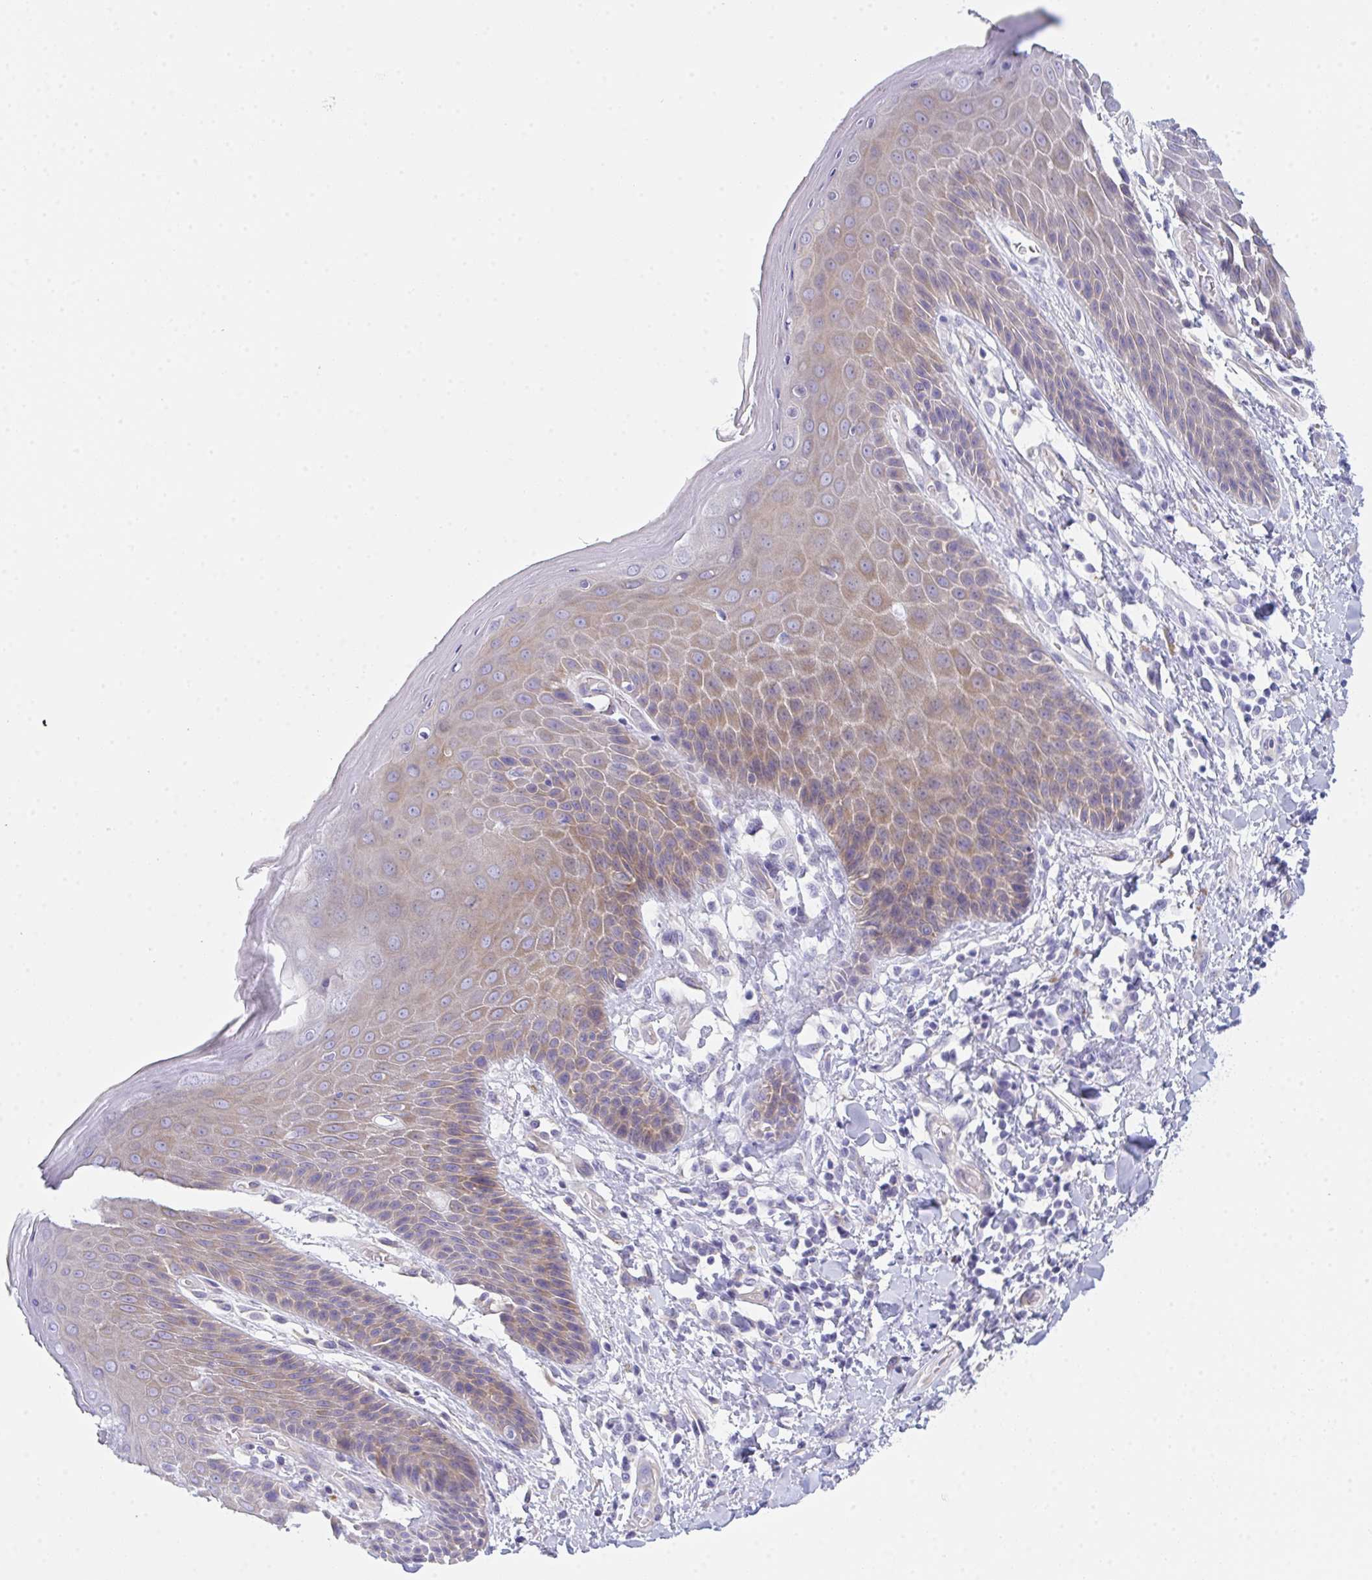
{"staining": {"intensity": "moderate", "quantity": "25%-75%", "location": "cytoplasmic/membranous"}, "tissue": "skin", "cell_type": "Epidermal cells", "image_type": "normal", "snomed": [{"axis": "morphology", "description": "Normal tissue, NOS"}, {"axis": "topography", "description": "Anal"}, {"axis": "topography", "description": "Peripheral nerve tissue"}], "caption": "Unremarkable skin demonstrates moderate cytoplasmic/membranous positivity in about 25%-75% of epidermal cells, visualized by immunohistochemistry.", "gene": "CEP170B", "patient": {"sex": "male", "age": 51}}